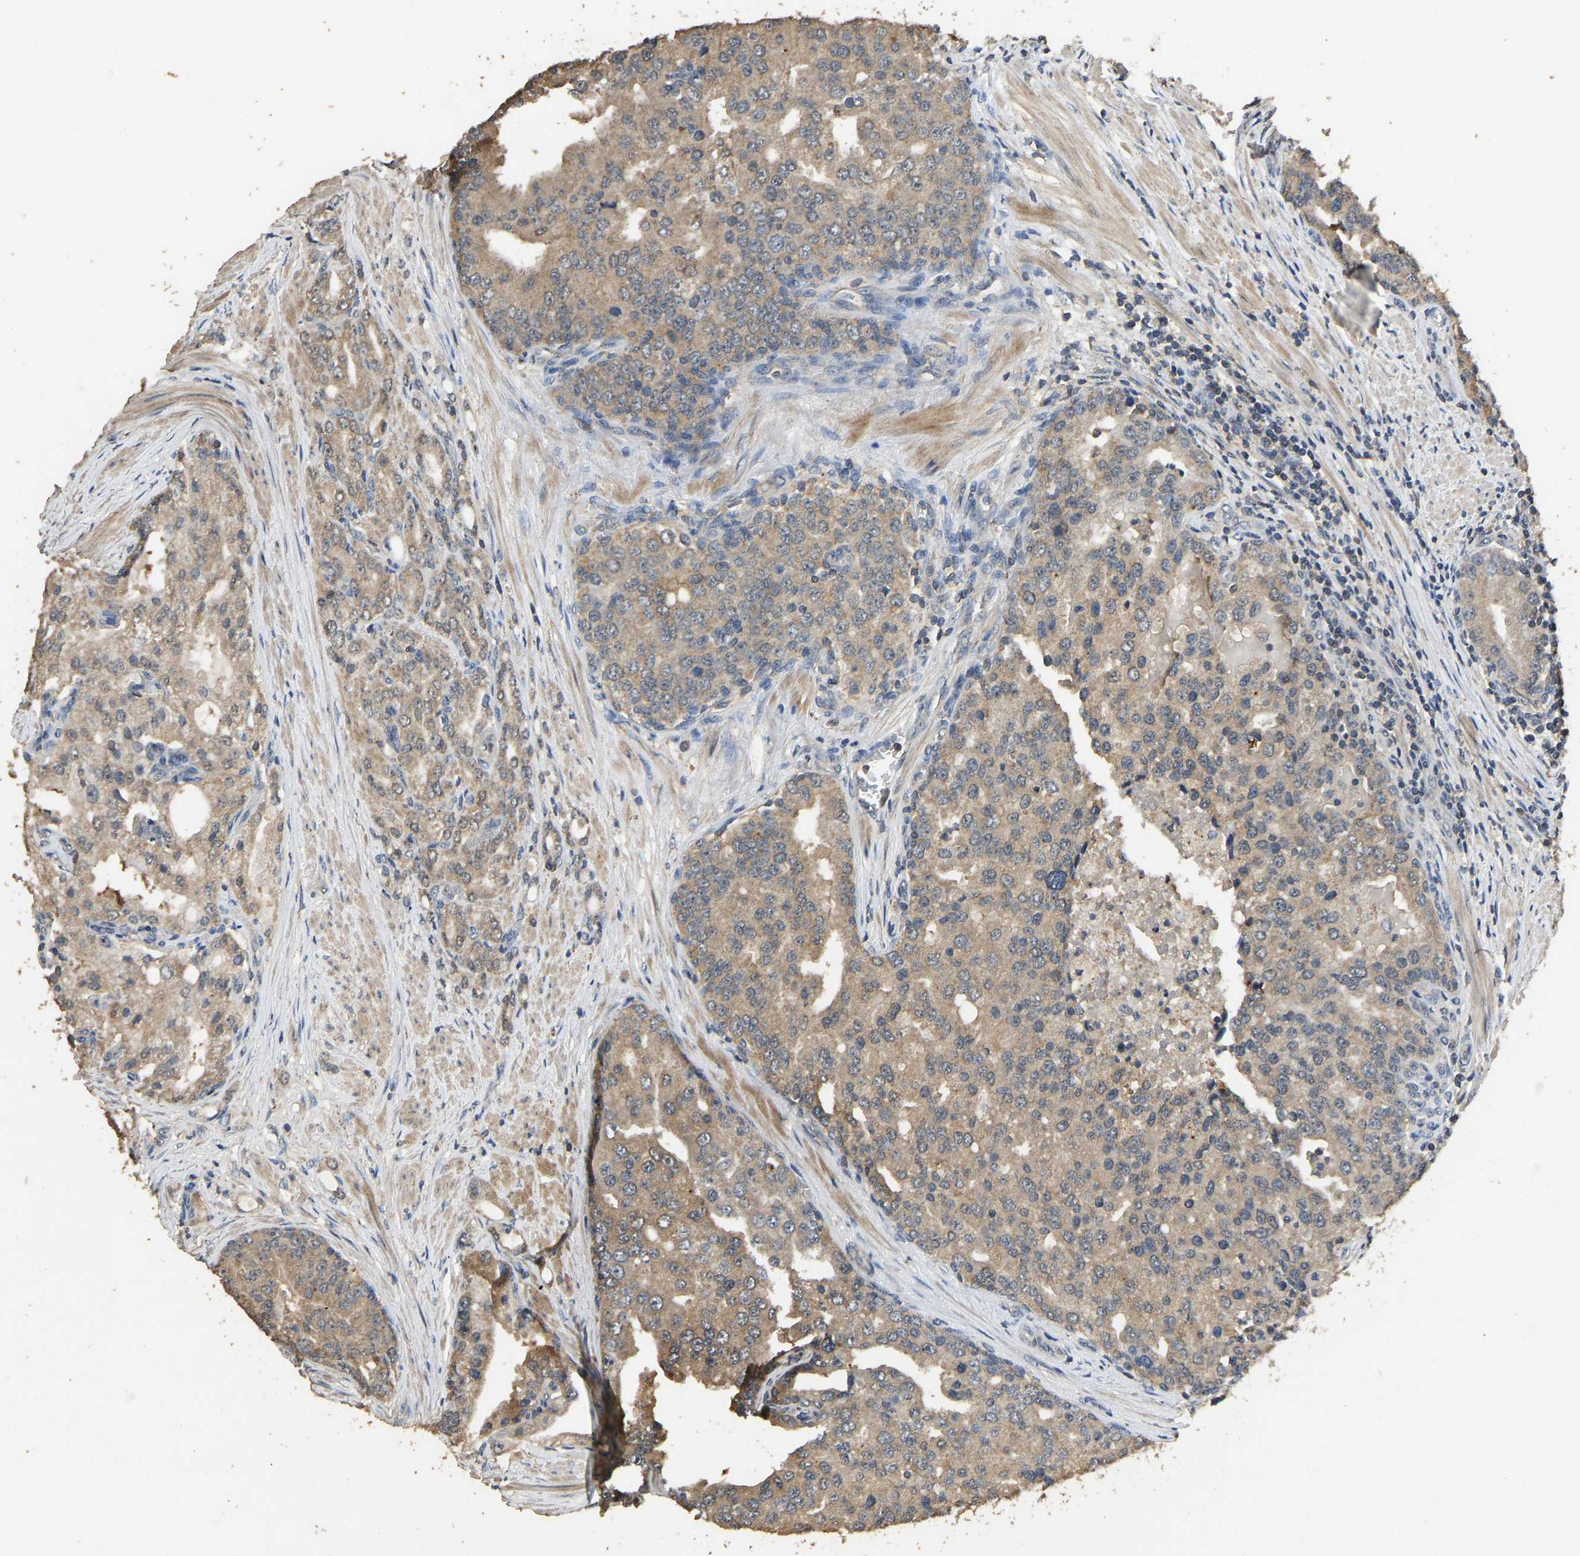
{"staining": {"intensity": "moderate", "quantity": ">75%", "location": "cytoplasmic/membranous"}, "tissue": "prostate cancer", "cell_type": "Tumor cells", "image_type": "cancer", "snomed": [{"axis": "morphology", "description": "Adenocarcinoma, High grade"}, {"axis": "topography", "description": "Prostate"}], "caption": "Moderate cytoplasmic/membranous staining is present in about >75% of tumor cells in prostate adenocarcinoma (high-grade). (Stains: DAB in brown, nuclei in blue, Microscopy: brightfield microscopy at high magnification).", "gene": "CIDEC", "patient": {"sex": "male", "age": 50}}